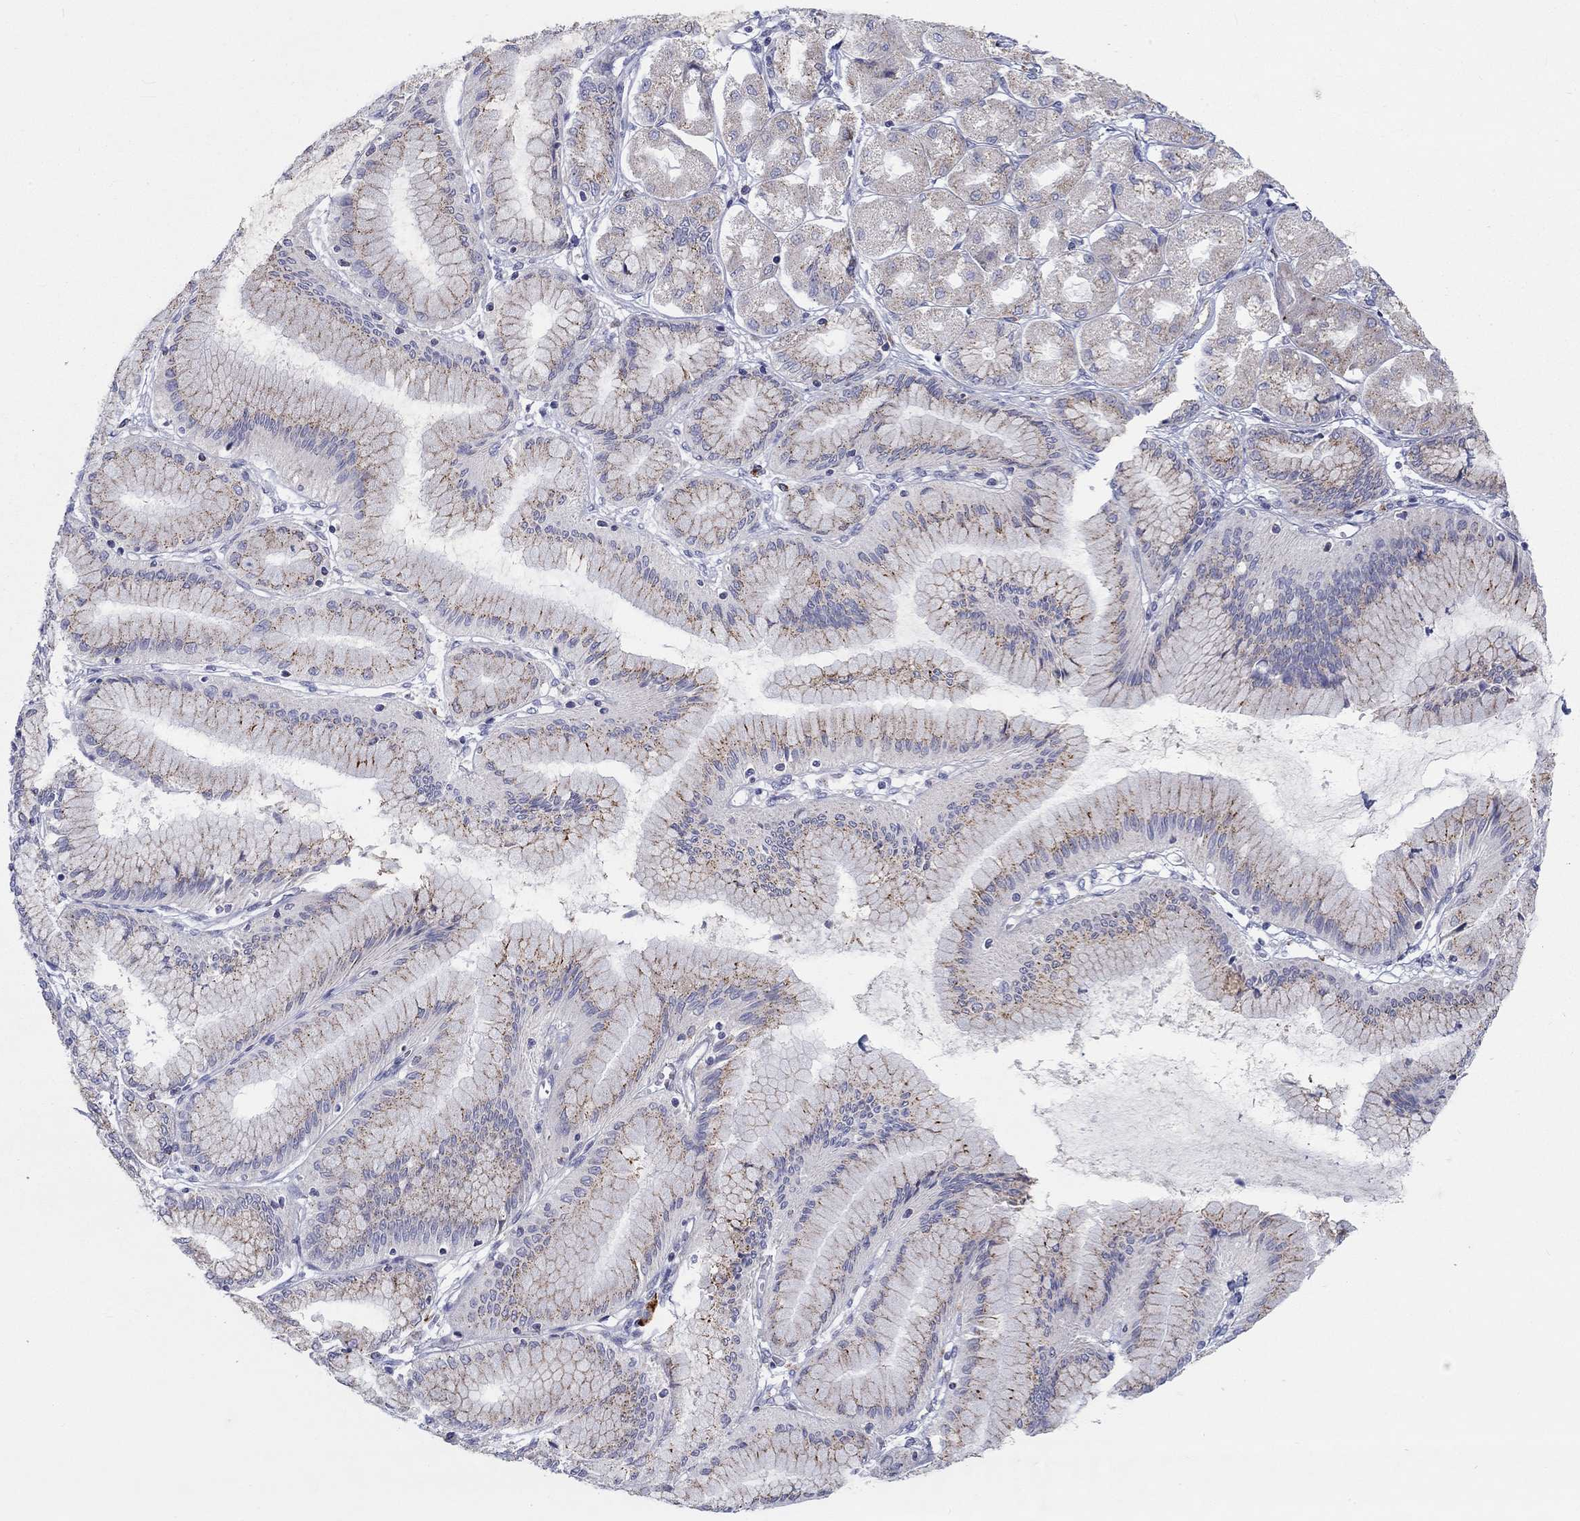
{"staining": {"intensity": "moderate", "quantity": "25%-75%", "location": "cytoplasmic/membranous"}, "tissue": "stomach cancer", "cell_type": "Tumor cells", "image_type": "cancer", "snomed": [{"axis": "morphology", "description": "Normal tissue, NOS"}, {"axis": "morphology", "description": "Adenocarcinoma, NOS"}, {"axis": "morphology", "description": "Adenocarcinoma, High grade"}, {"axis": "topography", "description": "Stomach, upper"}, {"axis": "topography", "description": "Stomach"}], "caption": "Immunohistochemistry image of human adenocarcinoma (stomach) stained for a protein (brown), which displays medium levels of moderate cytoplasmic/membranous staining in about 25%-75% of tumor cells.", "gene": "BCO2", "patient": {"sex": "female", "age": 65}}